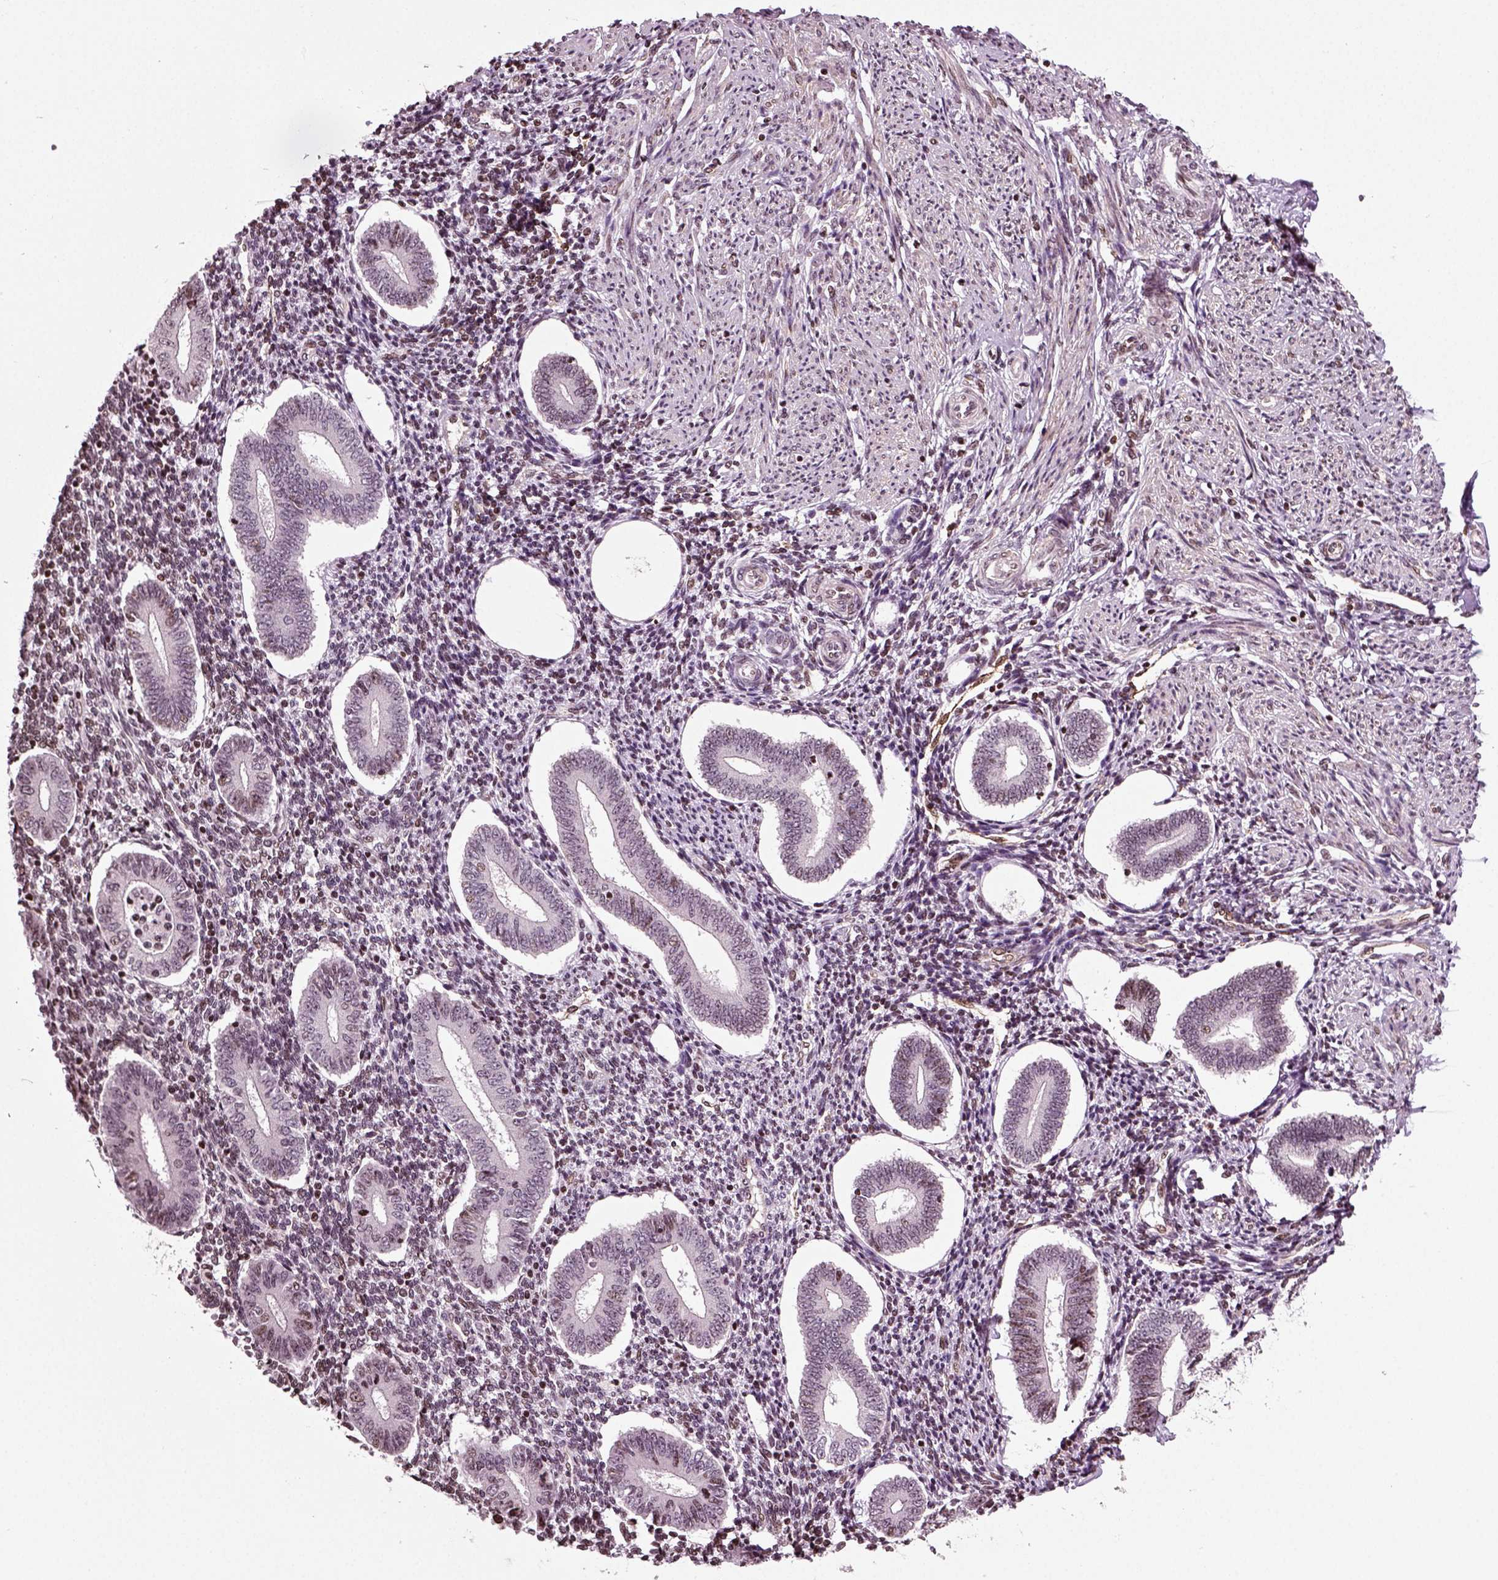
{"staining": {"intensity": "moderate", "quantity": "<25%", "location": "nuclear"}, "tissue": "endometrium", "cell_type": "Cells in endometrial stroma", "image_type": "normal", "snomed": [{"axis": "morphology", "description": "Normal tissue, NOS"}, {"axis": "topography", "description": "Endometrium"}], "caption": "High-power microscopy captured an immunohistochemistry image of benign endometrium, revealing moderate nuclear positivity in approximately <25% of cells in endometrial stroma. The protein of interest is shown in brown color, while the nuclei are stained blue.", "gene": "HEYL", "patient": {"sex": "female", "age": 40}}